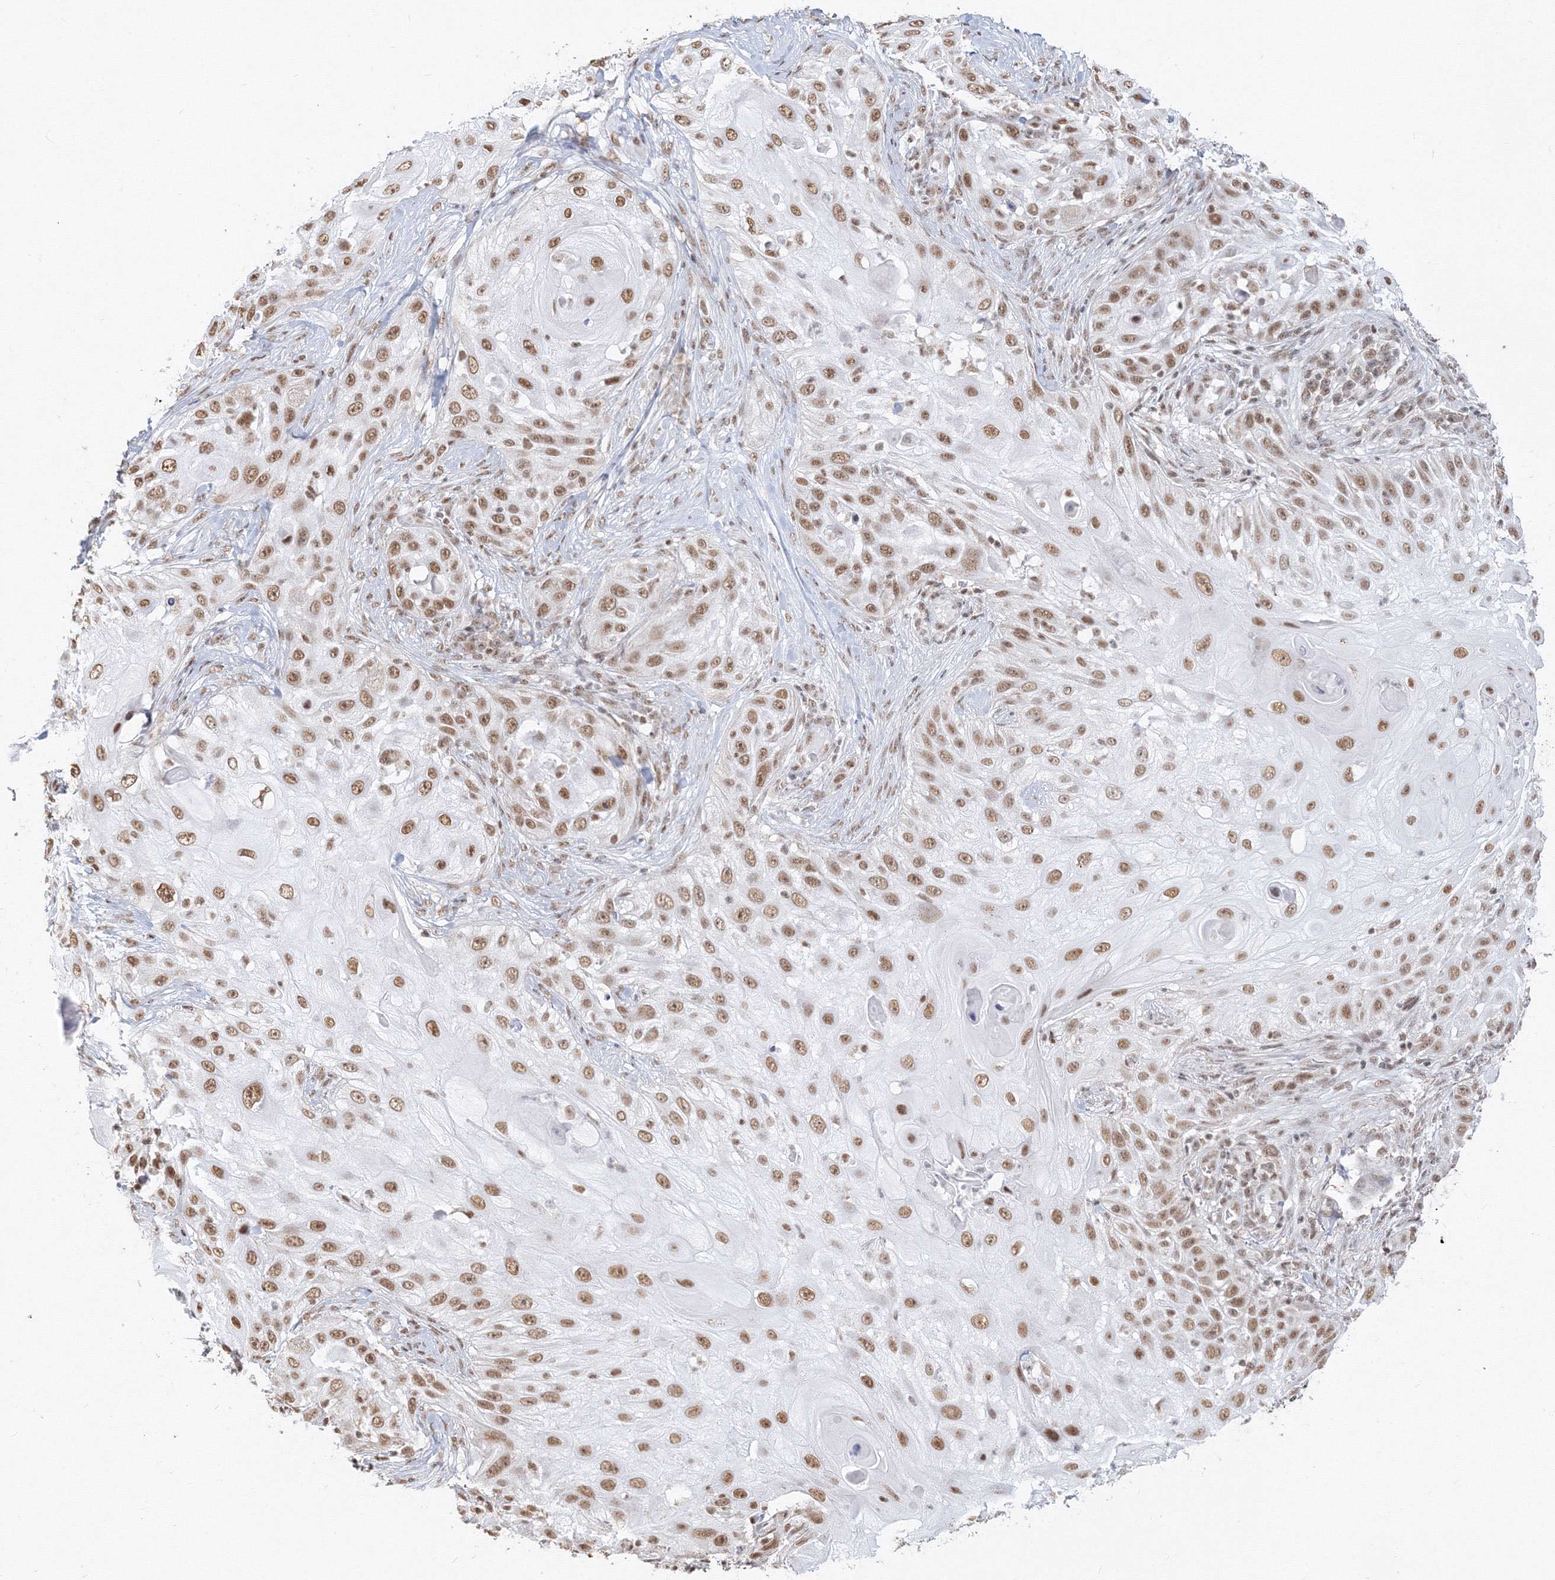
{"staining": {"intensity": "moderate", "quantity": ">75%", "location": "nuclear"}, "tissue": "skin cancer", "cell_type": "Tumor cells", "image_type": "cancer", "snomed": [{"axis": "morphology", "description": "Squamous cell carcinoma, NOS"}, {"axis": "topography", "description": "Skin"}], "caption": "Squamous cell carcinoma (skin) tissue demonstrates moderate nuclear expression in approximately >75% of tumor cells", "gene": "PPP4R2", "patient": {"sex": "female", "age": 44}}